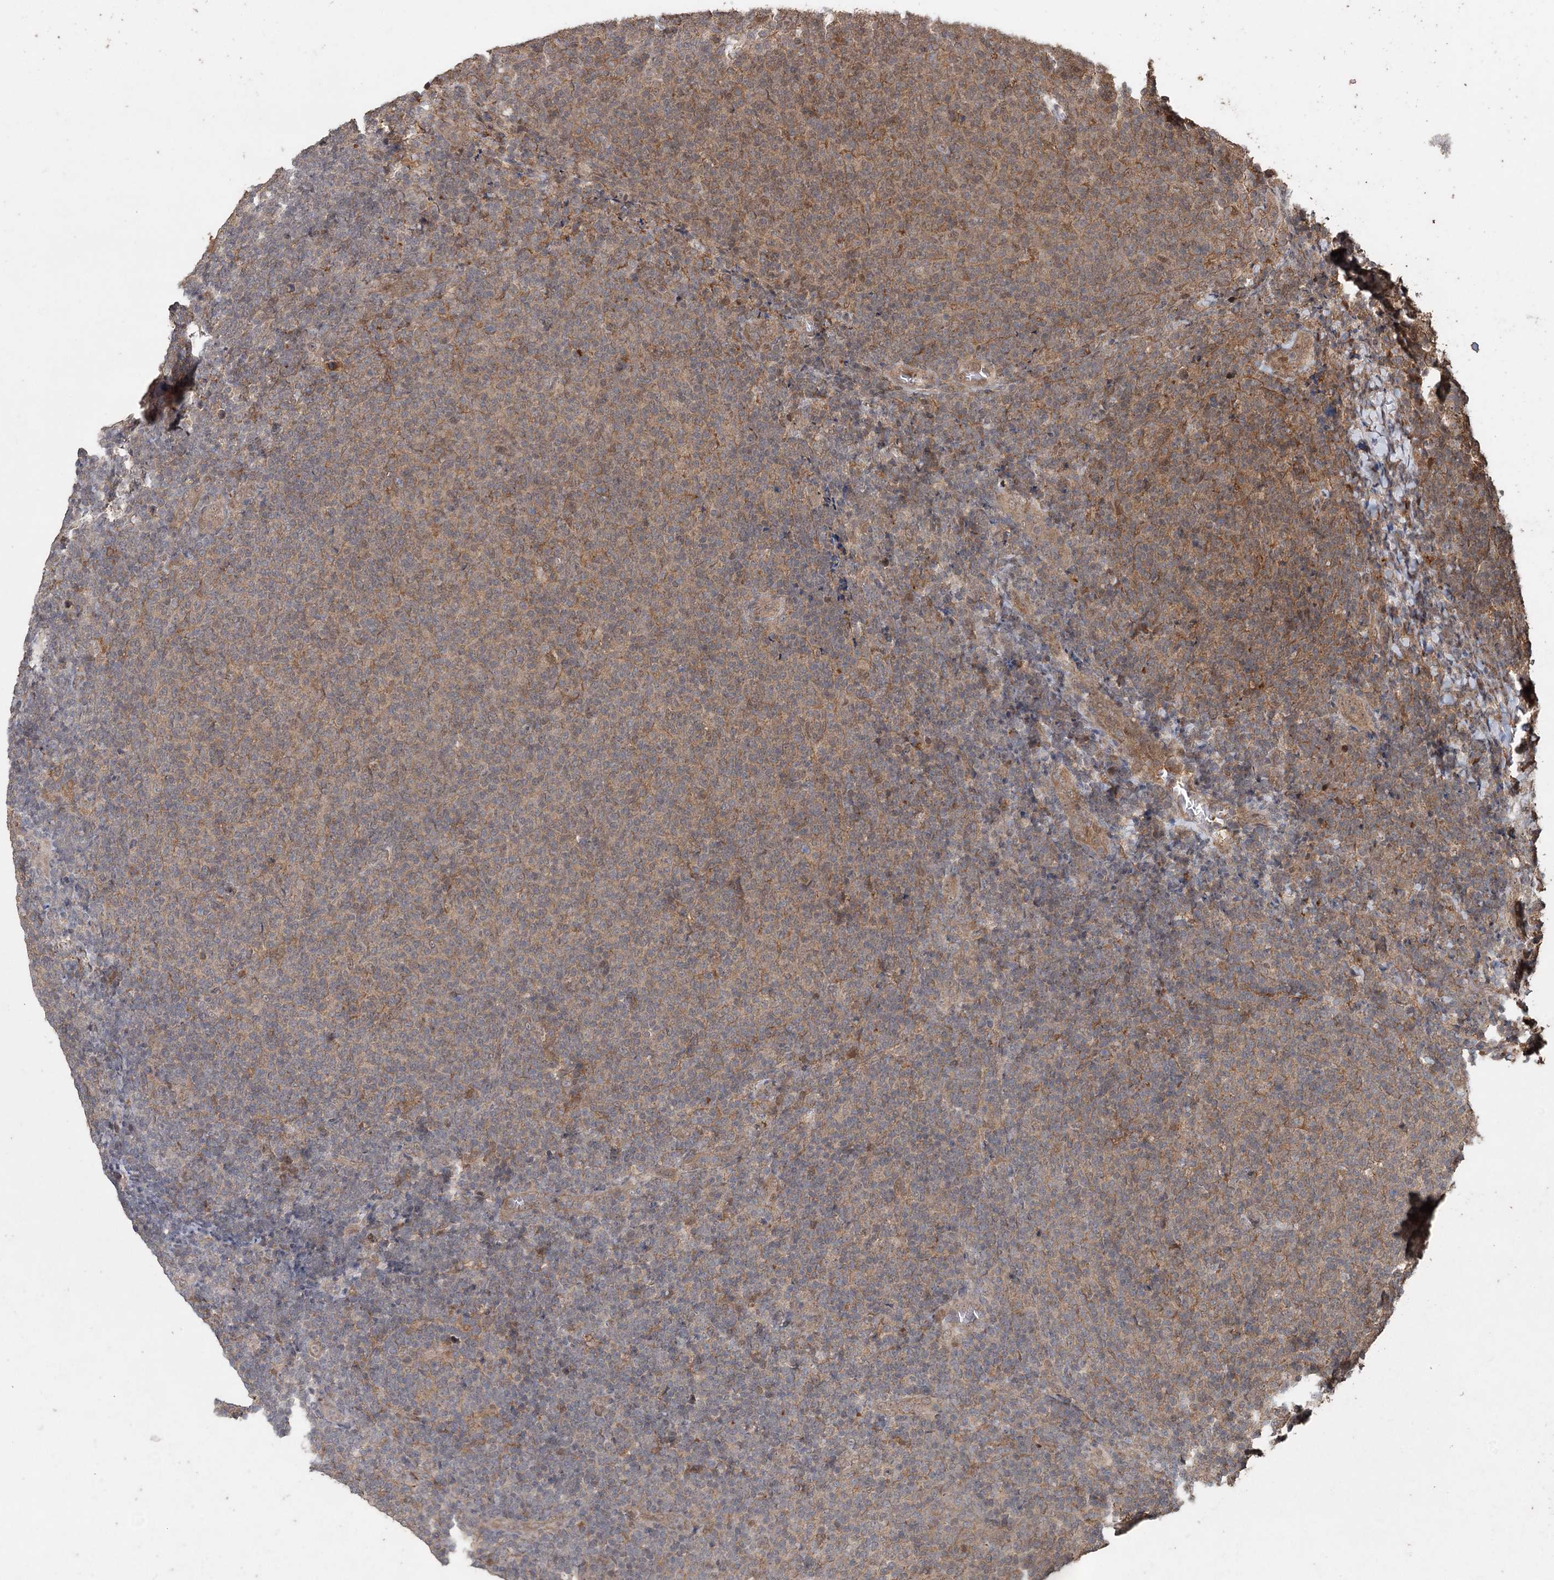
{"staining": {"intensity": "weak", "quantity": "25%-75%", "location": "cytoplasmic/membranous"}, "tissue": "lymphoma", "cell_type": "Tumor cells", "image_type": "cancer", "snomed": [{"axis": "morphology", "description": "Malignant lymphoma, non-Hodgkin's type, Low grade"}, {"axis": "topography", "description": "Lymph node"}], "caption": "The image demonstrates staining of malignant lymphoma, non-Hodgkin's type (low-grade), revealing weak cytoplasmic/membranous protein positivity (brown color) within tumor cells. (brown staining indicates protein expression, while blue staining denotes nuclei).", "gene": "FBXO7", "patient": {"sex": "male", "age": 66}}